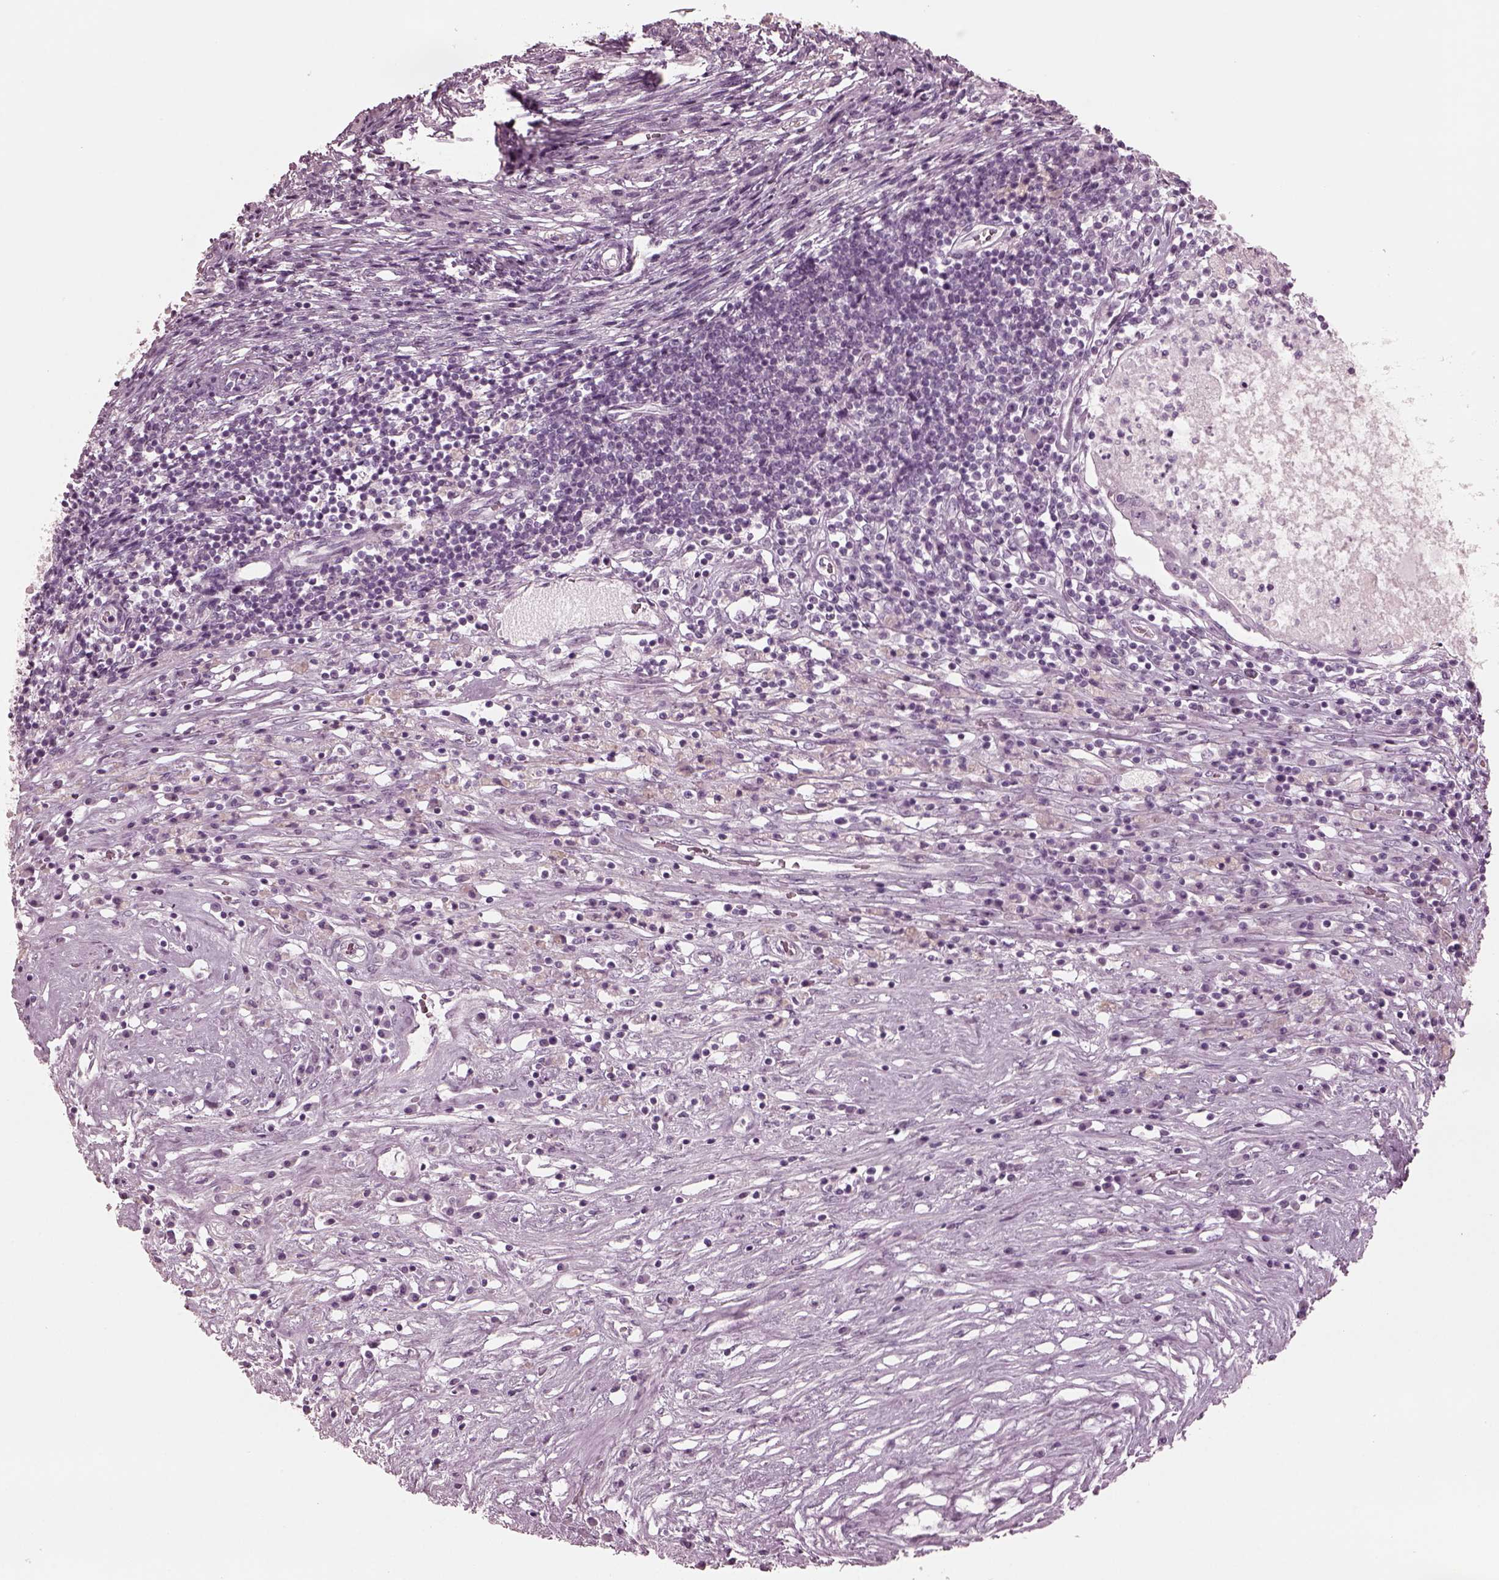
{"staining": {"intensity": "negative", "quantity": "none", "location": "none"}, "tissue": "testis cancer", "cell_type": "Tumor cells", "image_type": "cancer", "snomed": [{"axis": "morphology", "description": "Carcinoma, Embryonal, NOS"}, {"axis": "topography", "description": "Testis"}], "caption": "A micrograph of testis cancer stained for a protein exhibits no brown staining in tumor cells.", "gene": "GRM6", "patient": {"sex": "male", "age": 37}}